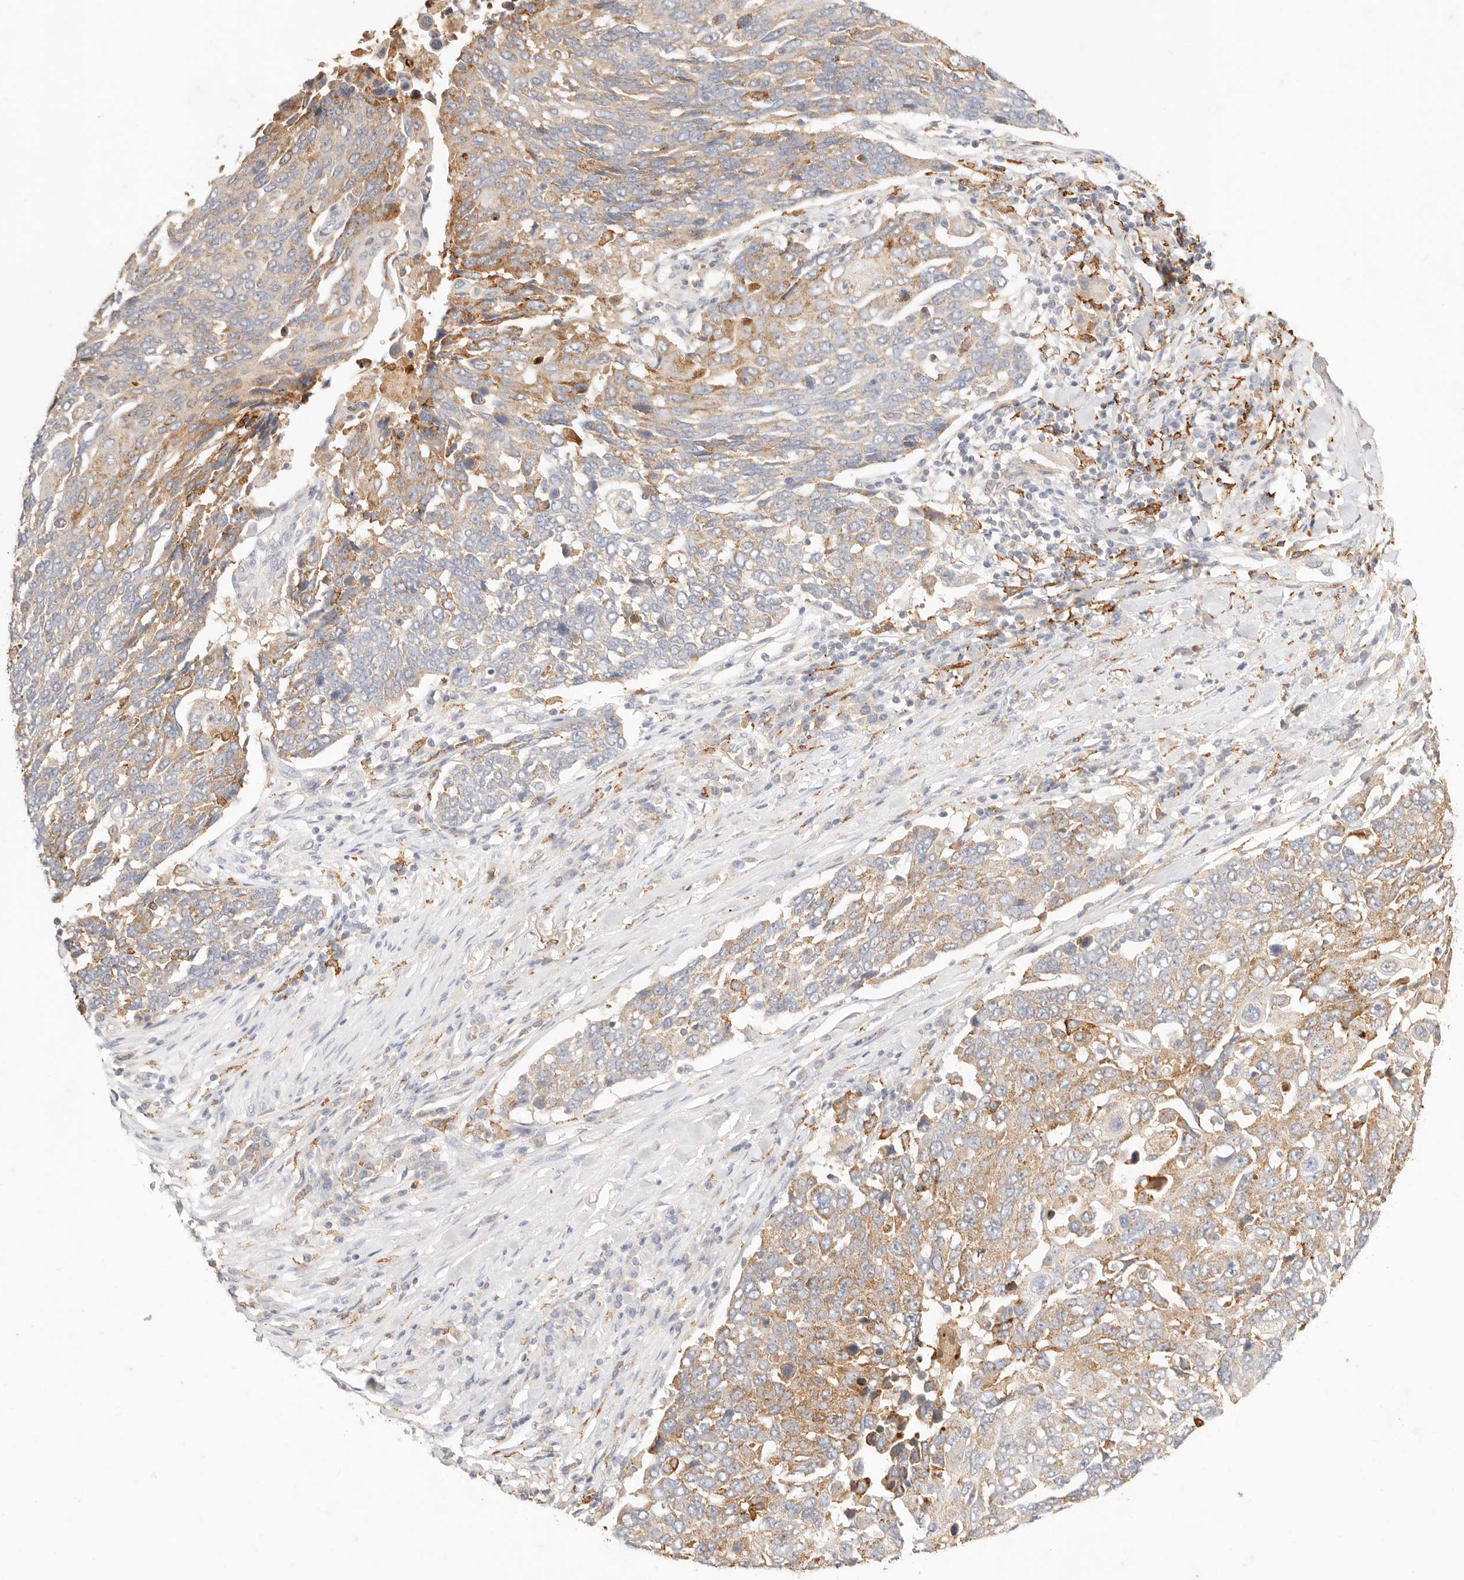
{"staining": {"intensity": "moderate", "quantity": "25%-75%", "location": "cytoplasmic/membranous"}, "tissue": "lung cancer", "cell_type": "Tumor cells", "image_type": "cancer", "snomed": [{"axis": "morphology", "description": "Squamous cell carcinoma, NOS"}, {"axis": "topography", "description": "Lung"}], "caption": "The image shows staining of squamous cell carcinoma (lung), revealing moderate cytoplasmic/membranous protein expression (brown color) within tumor cells. Nuclei are stained in blue.", "gene": "HK2", "patient": {"sex": "male", "age": 66}}